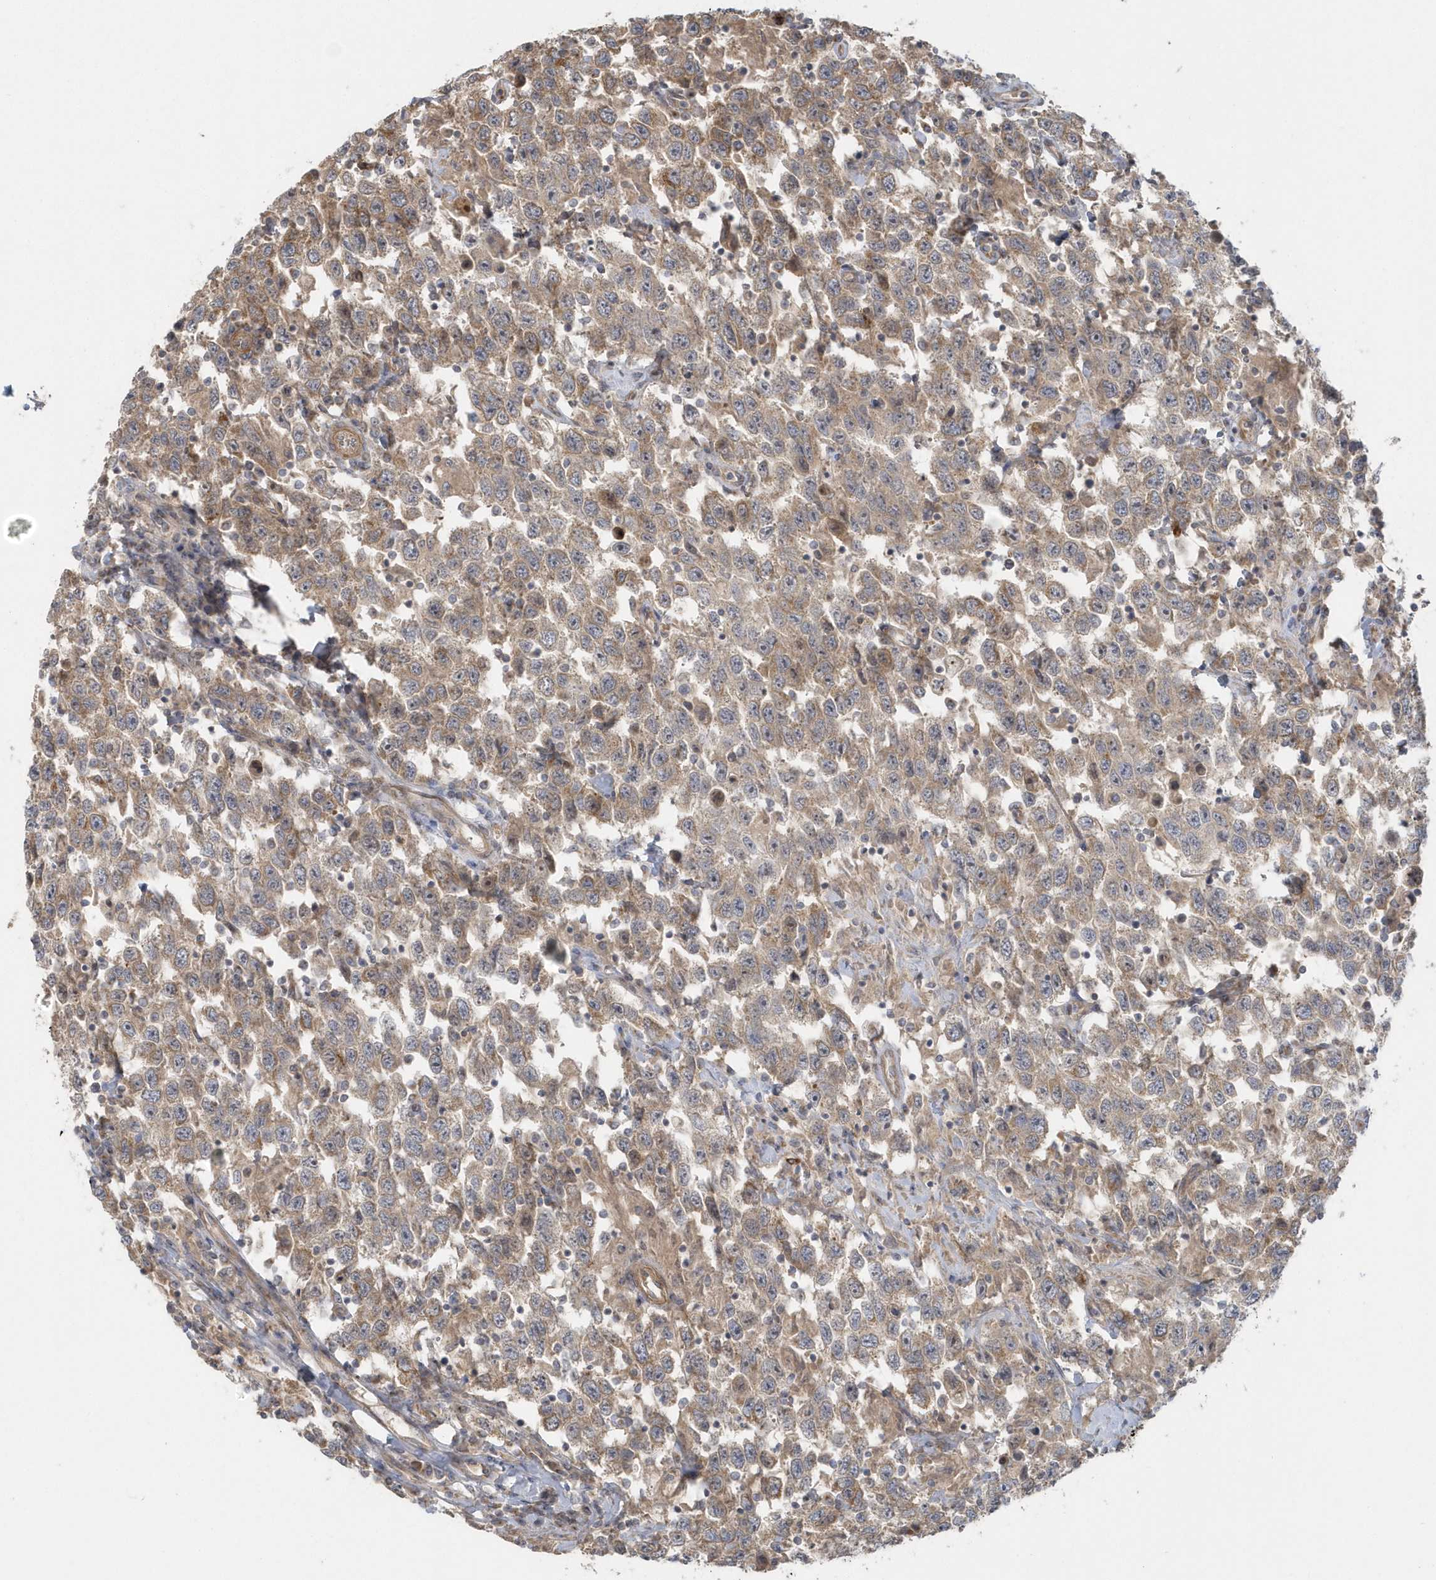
{"staining": {"intensity": "moderate", "quantity": ">75%", "location": "cytoplasmic/membranous"}, "tissue": "testis cancer", "cell_type": "Tumor cells", "image_type": "cancer", "snomed": [{"axis": "morphology", "description": "Seminoma, NOS"}, {"axis": "topography", "description": "Testis"}], "caption": "Tumor cells reveal medium levels of moderate cytoplasmic/membranous positivity in about >75% of cells in testis cancer.", "gene": "ACTR1A", "patient": {"sex": "male", "age": 41}}